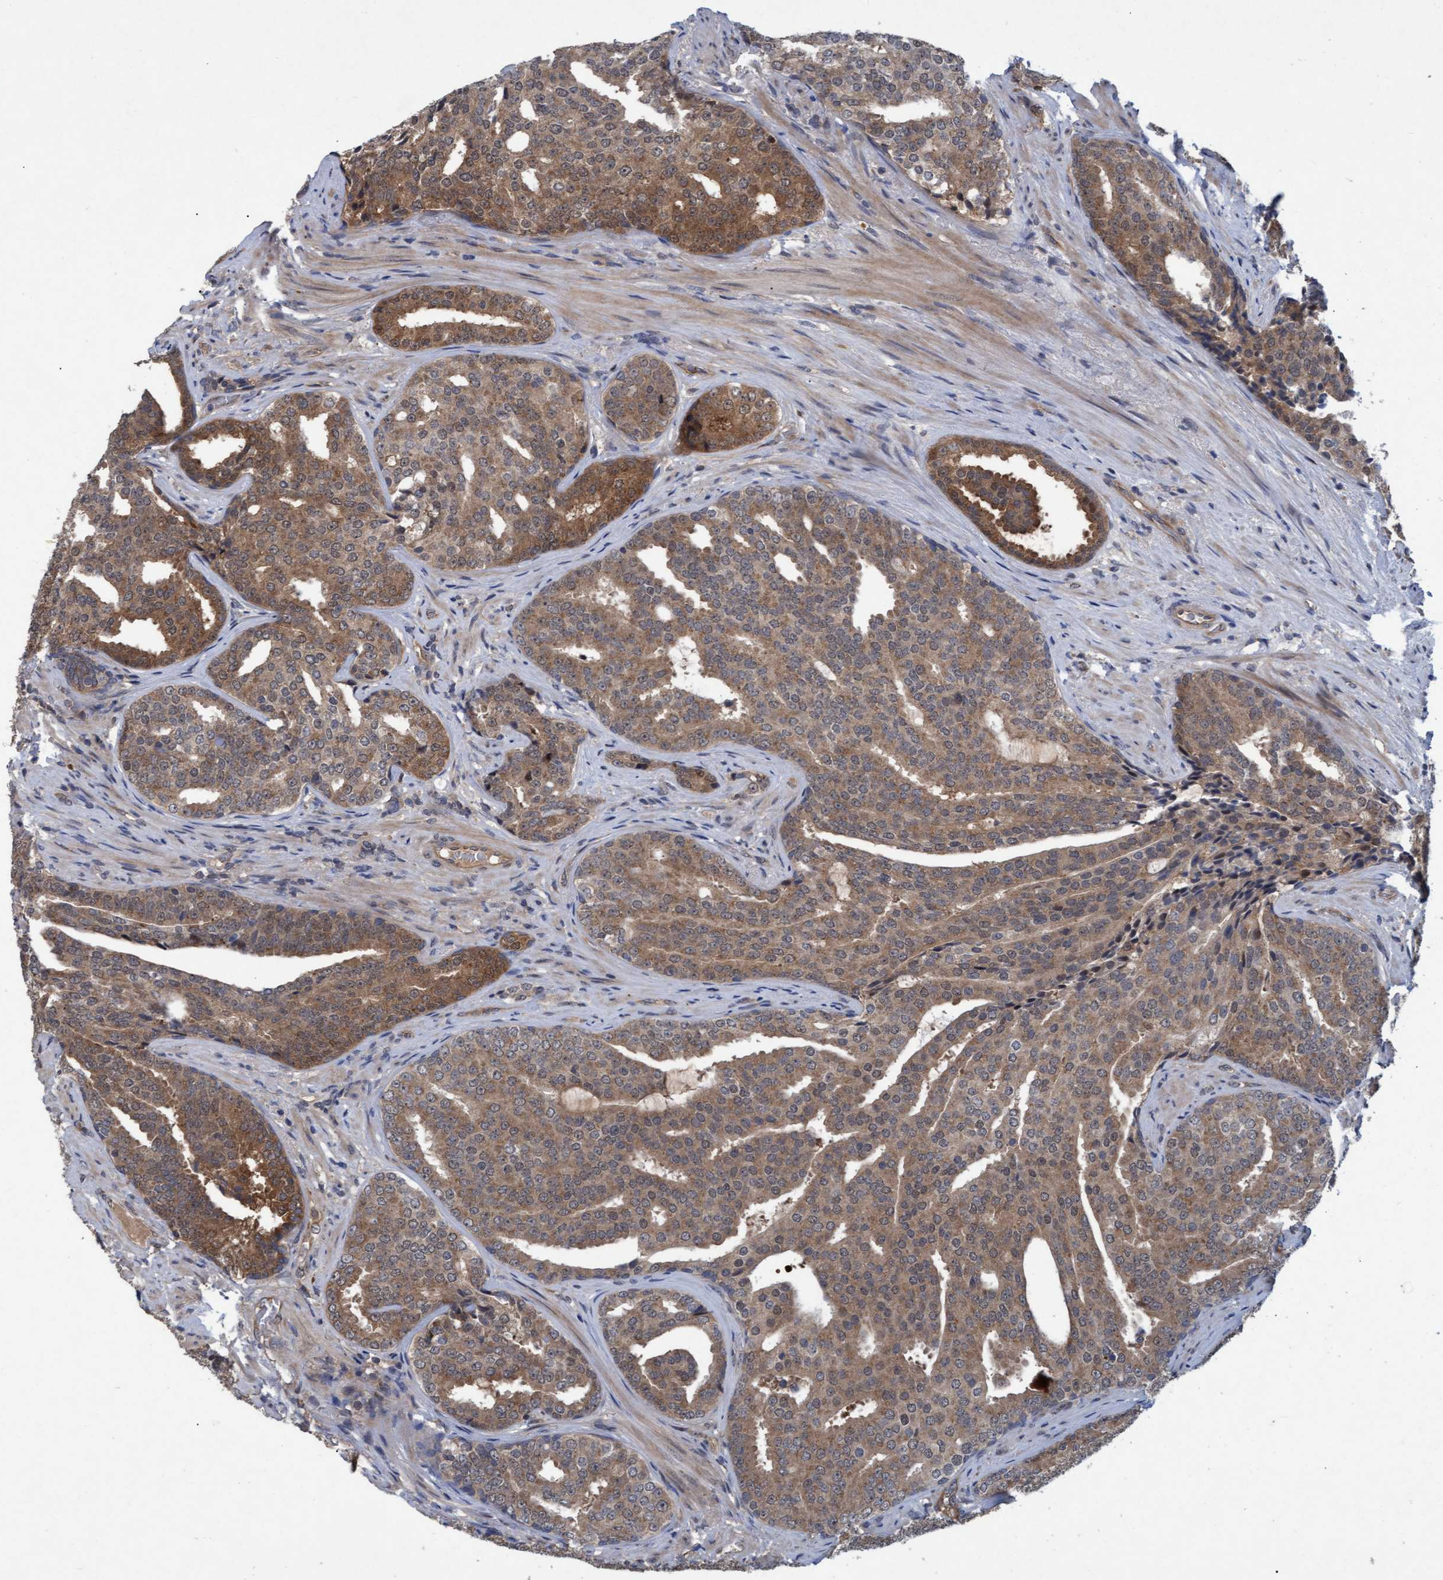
{"staining": {"intensity": "moderate", "quantity": ">75%", "location": "cytoplasmic/membranous,nuclear"}, "tissue": "prostate cancer", "cell_type": "Tumor cells", "image_type": "cancer", "snomed": [{"axis": "morphology", "description": "Adenocarcinoma, High grade"}, {"axis": "topography", "description": "Prostate"}], "caption": "Tumor cells reveal medium levels of moderate cytoplasmic/membranous and nuclear expression in about >75% of cells in prostate cancer (adenocarcinoma (high-grade)). (Stains: DAB (3,3'-diaminobenzidine) in brown, nuclei in blue, Microscopy: brightfield microscopy at high magnification).", "gene": "PSMB6", "patient": {"sex": "male", "age": 71}}